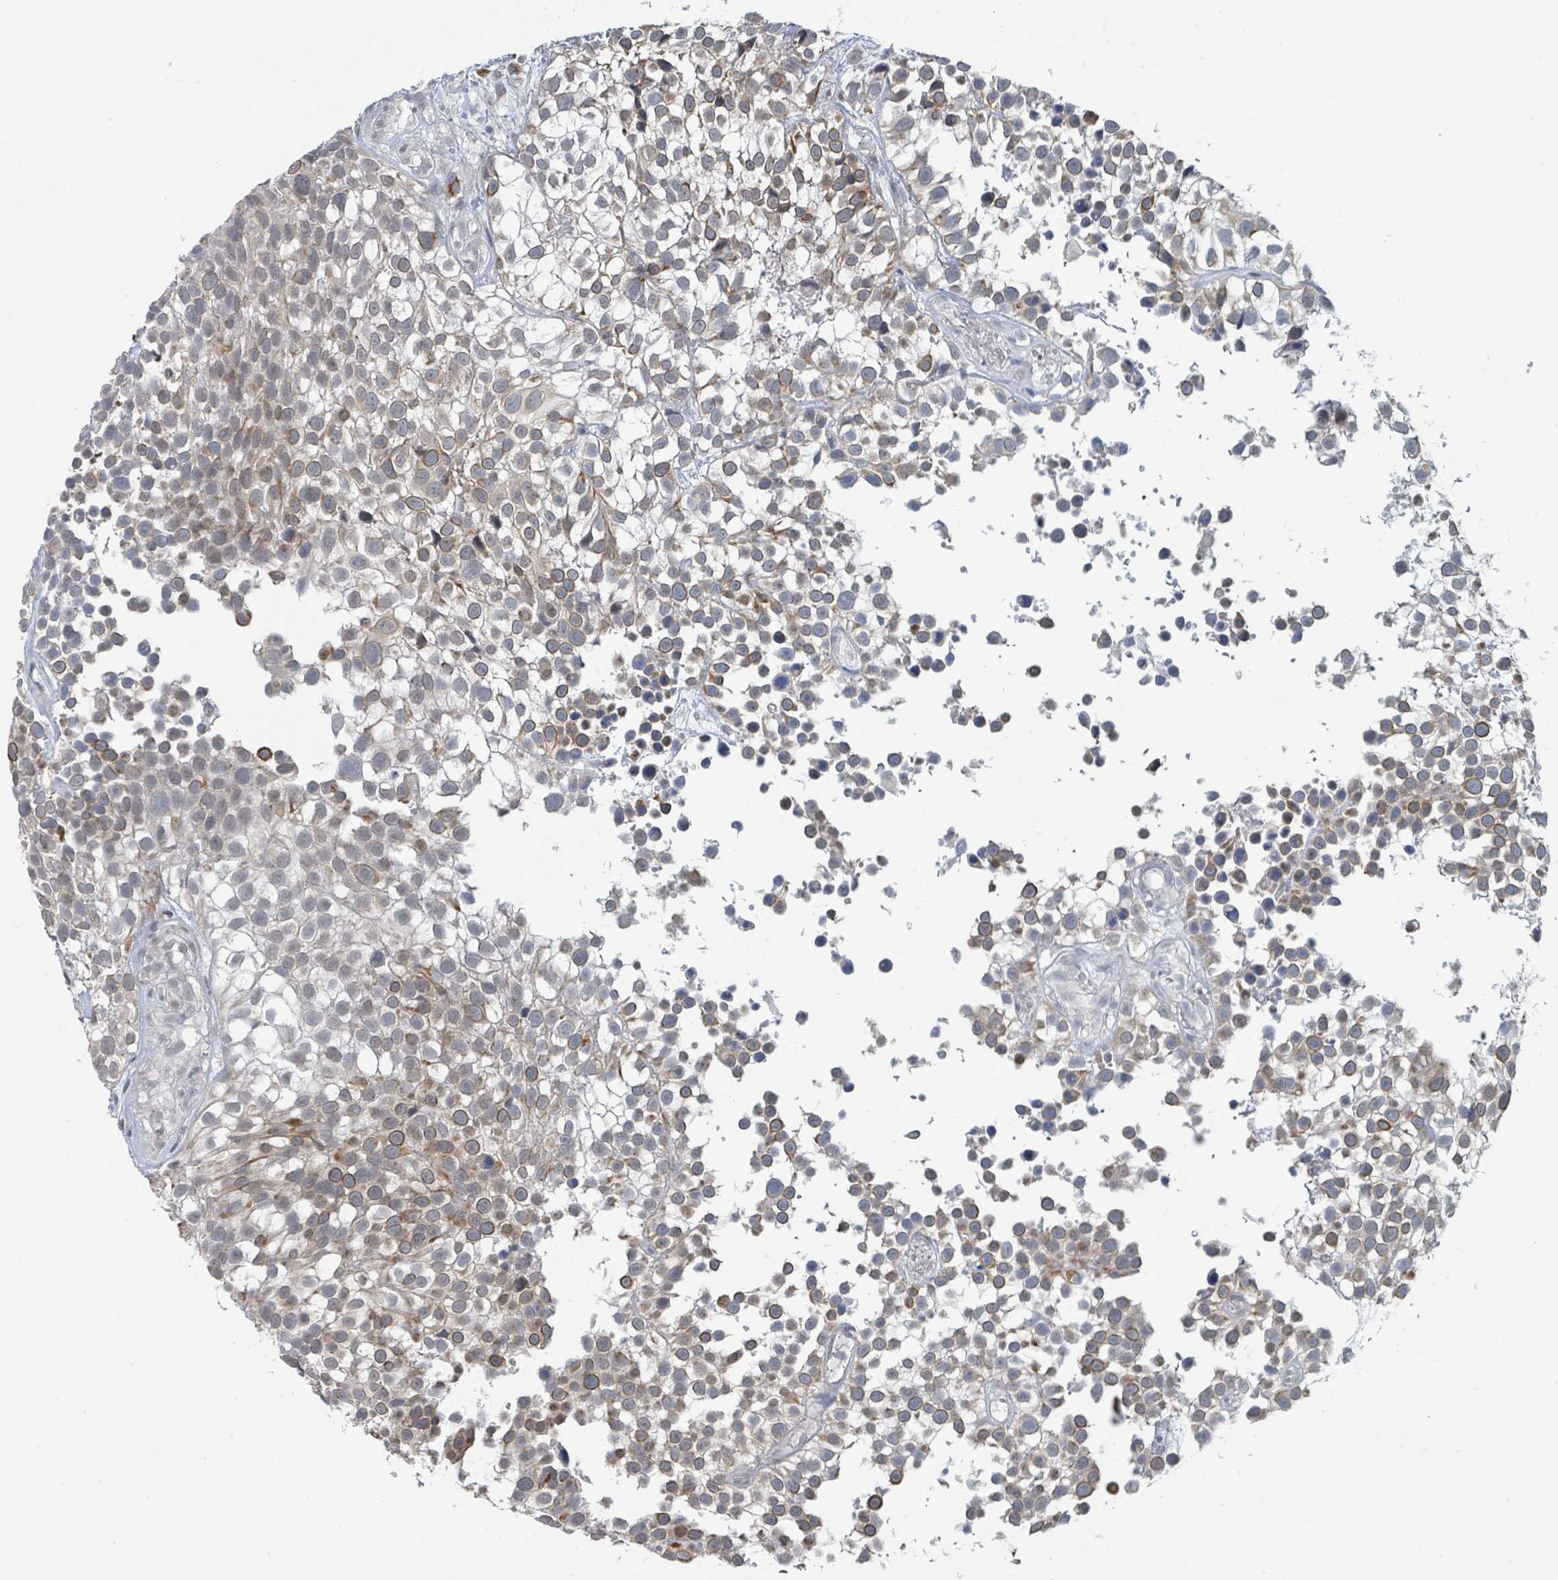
{"staining": {"intensity": "moderate", "quantity": "25%-75%", "location": "cytoplasmic/membranous"}, "tissue": "urothelial cancer", "cell_type": "Tumor cells", "image_type": "cancer", "snomed": [{"axis": "morphology", "description": "Urothelial carcinoma, High grade"}, {"axis": "topography", "description": "Urinary bladder"}], "caption": "The immunohistochemical stain highlights moderate cytoplasmic/membranous positivity in tumor cells of urothelial cancer tissue.", "gene": "ANKRD55", "patient": {"sex": "male", "age": 56}}